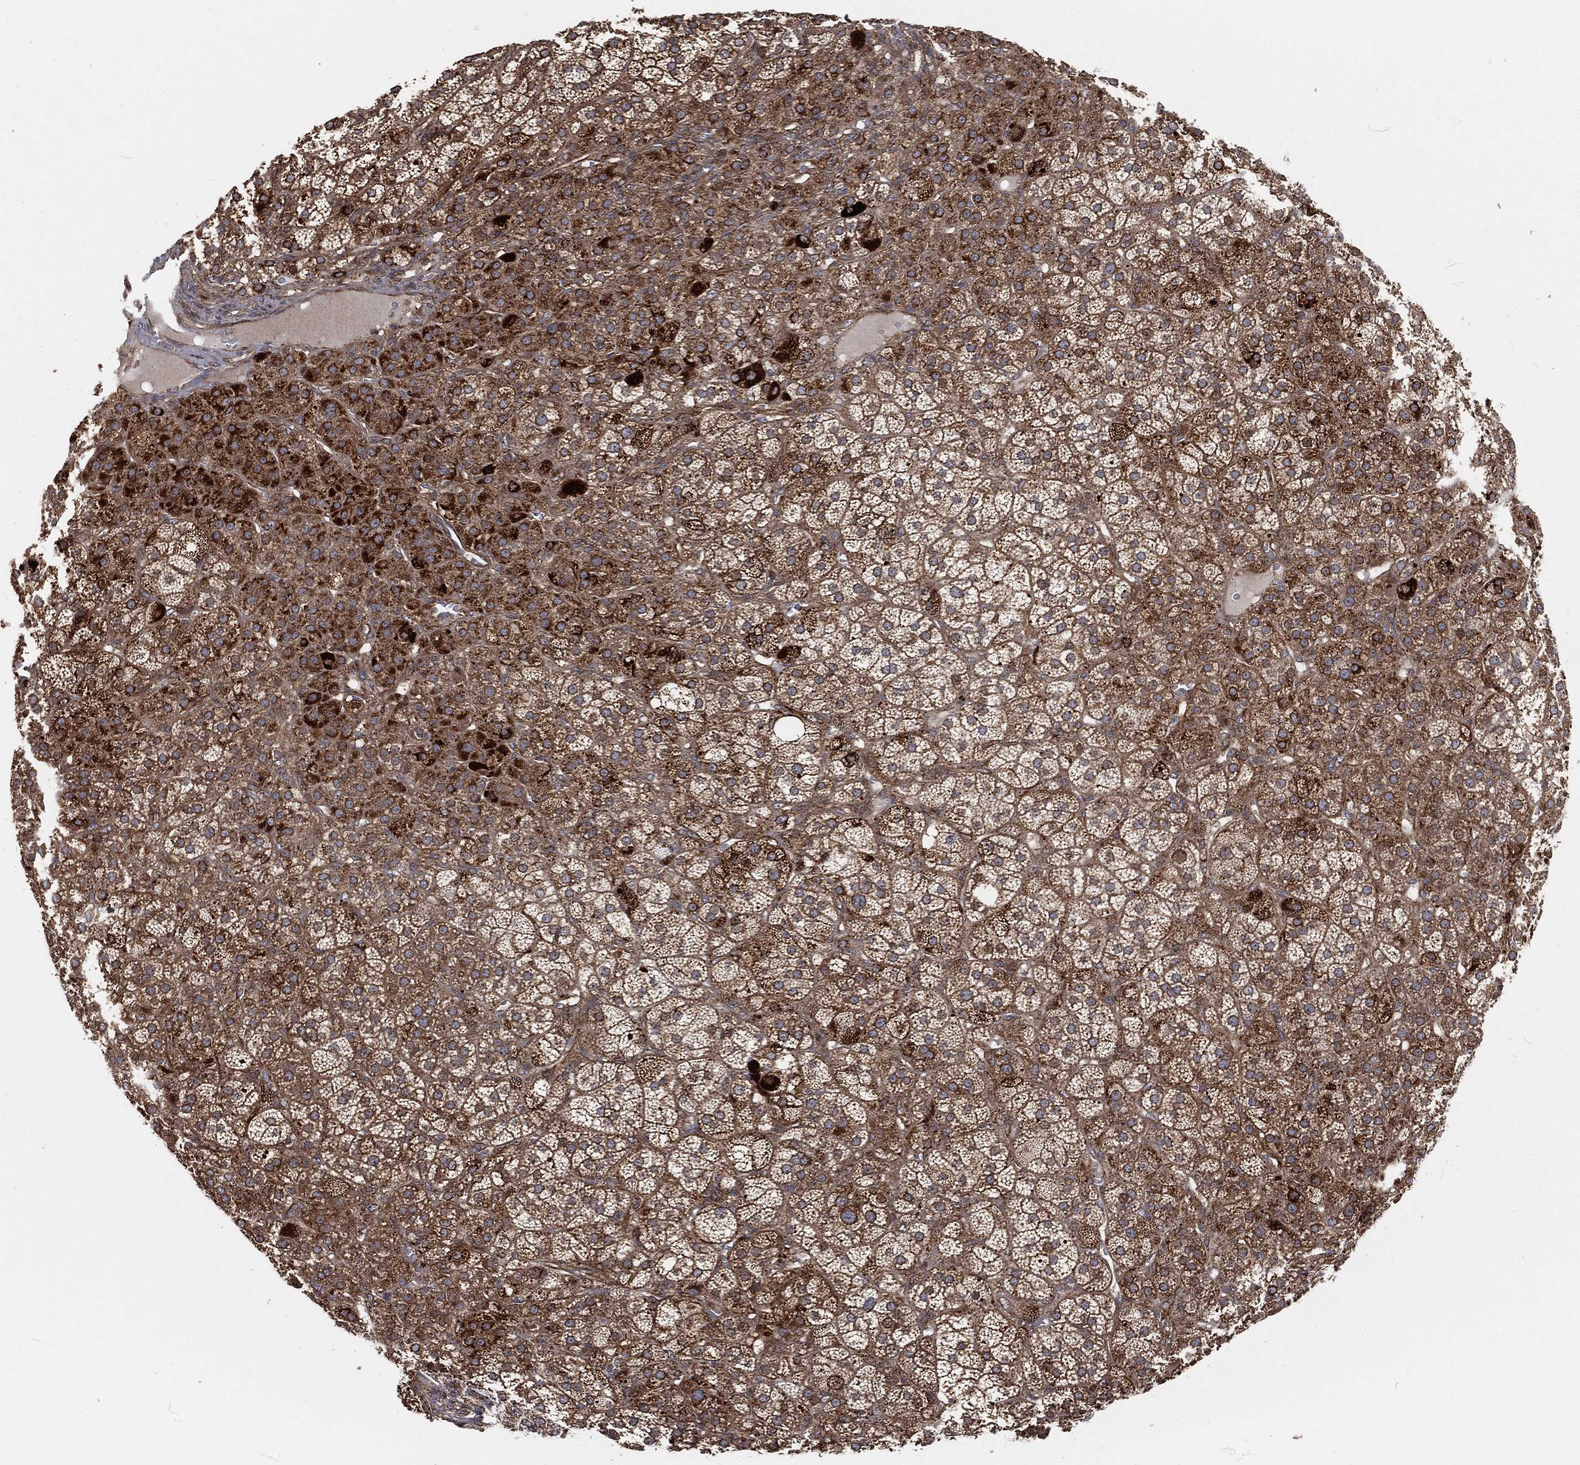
{"staining": {"intensity": "strong", "quantity": "25%-75%", "location": "cytoplasmic/membranous"}, "tissue": "adrenal gland", "cell_type": "Glandular cells", "image_type": "normal", "snomed": [{"axis": "morphology", "description": "Normal tissue, NOS"}, {"axis": "topography", "description": "Adrenal gland"}], "caption": "Adrenal gland stained for a protein (brown) reveals strong cytoplasmic/membranous positive positivity in about 25%-75% of glandular cells.", "gene": "RFTN1", "patient": {"sex": "female", "age": 60}}